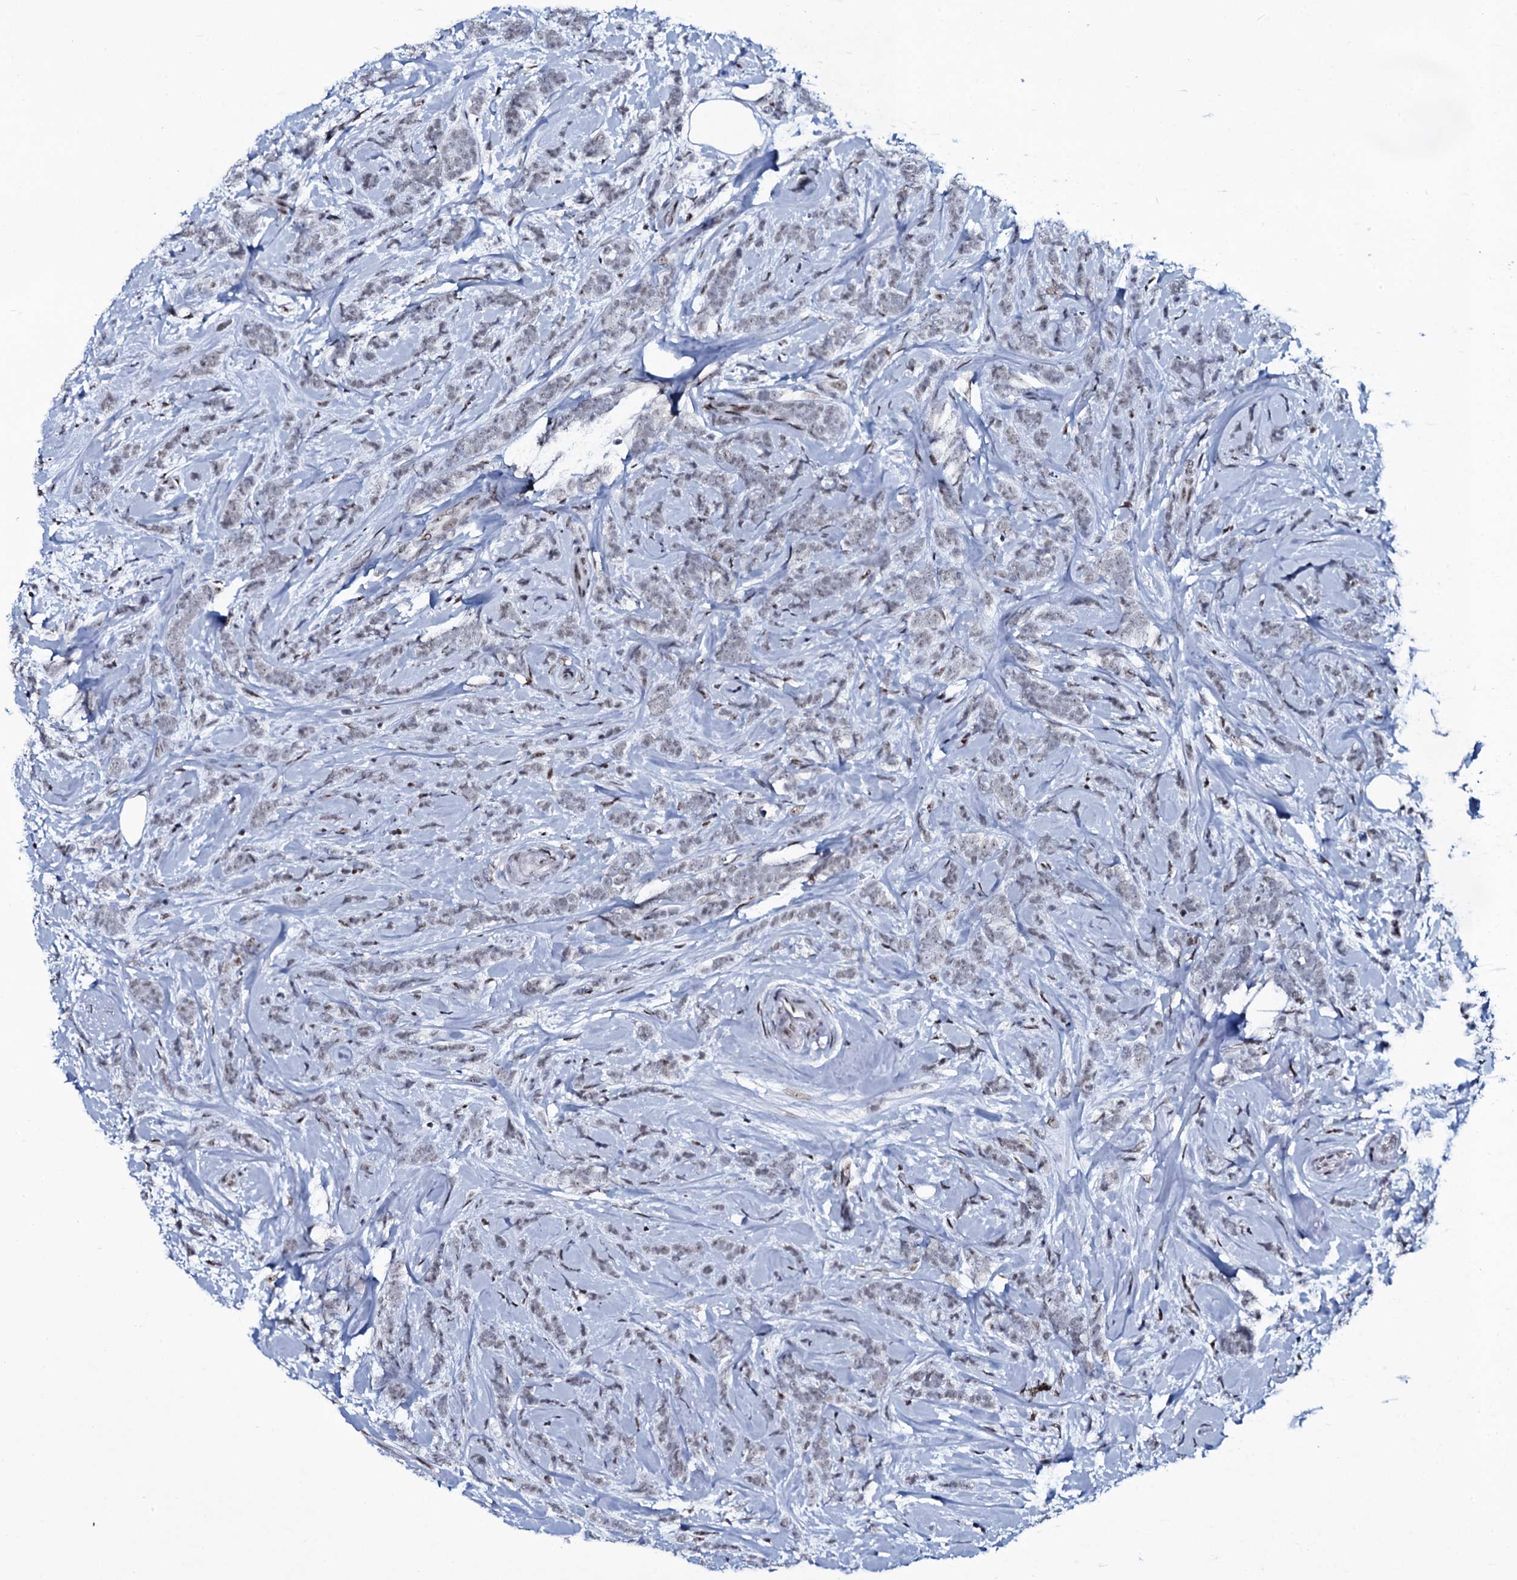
{"staining": {"intensity": "negative", "quantity": "none", "location": "none"}, "tissue": "breast cancer", "cell_type": "Tumor cells", "image_type": "cancer", "snomed": [{"axis": "morphology", "description": "Lobular carcinoma"}, {"axis": "topography", "description": "Breast"}], "caption": "Lobular carcinoma (breast) was stained to show a protein in brown. There is no significant positivity in tumor cells.", "gene": "ZMIZ2", "patient": {"sex": "female", "age": 58}}